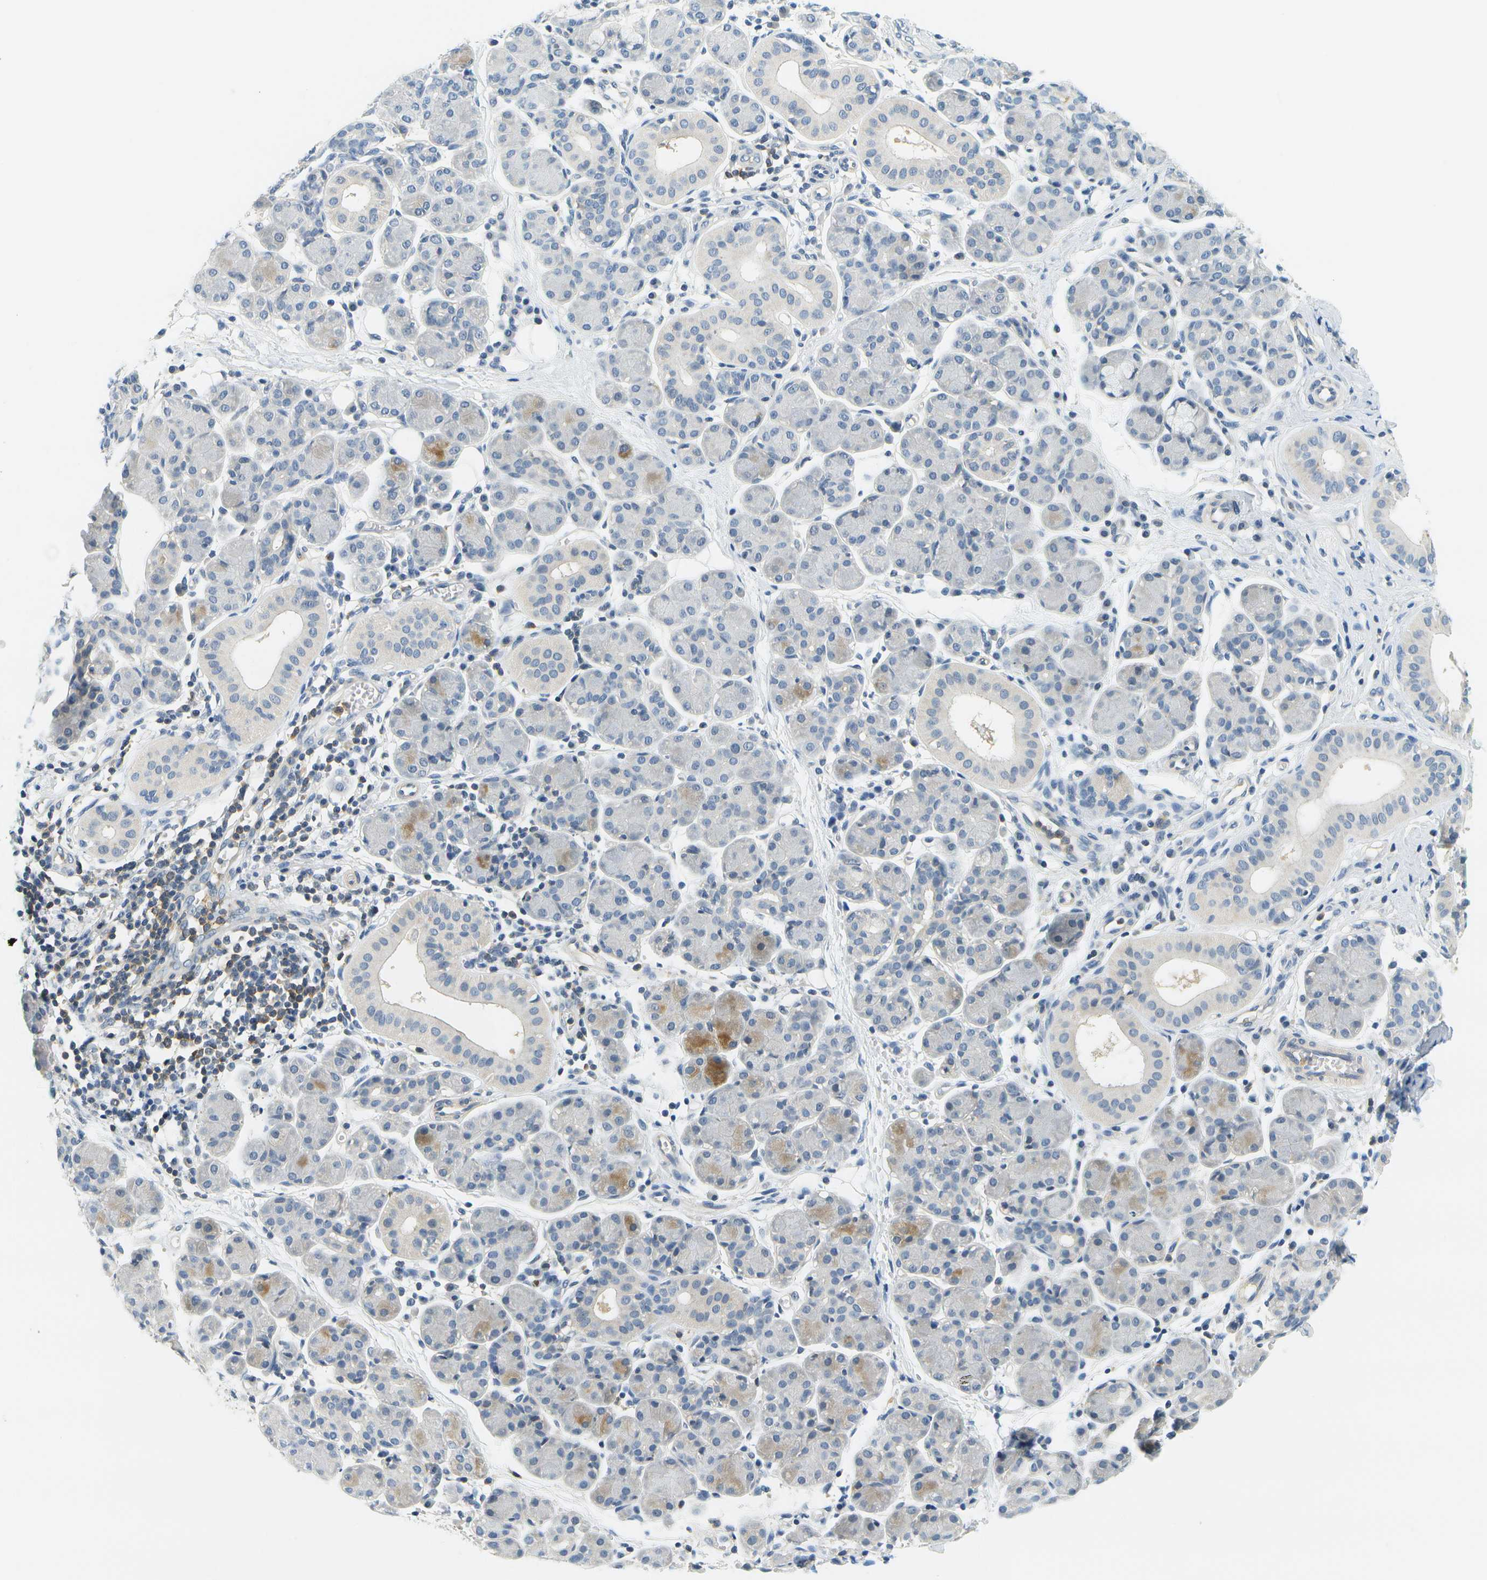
{"staining": {"intensity": "moderate", "quantity": "25%-75%", "location": "cytoplasmic/membranous"}, "tissue": "salivary gland", "cell_type": "Glandular cells", "image_type": "normal", "snomed": [{"axis": "morphology", "description": "Normal tissue, NOS"}, {"axis": "morphology", "description": "Inflammation, NOS"}, {"axis": "topography", "description": "Lymph node"}, {"axis": "topography", "description": "Salivary gland"}], "caption": "This photomicrograph reveals immunohistochemistry (IHC) staining of benign human salivary gland, with medium moderate cytoplasmic/membranous staining in approximately 25%-75% of glandular cells.", "gene": "RASGRP2", "patient": {"sex": "male", "age": 3}}